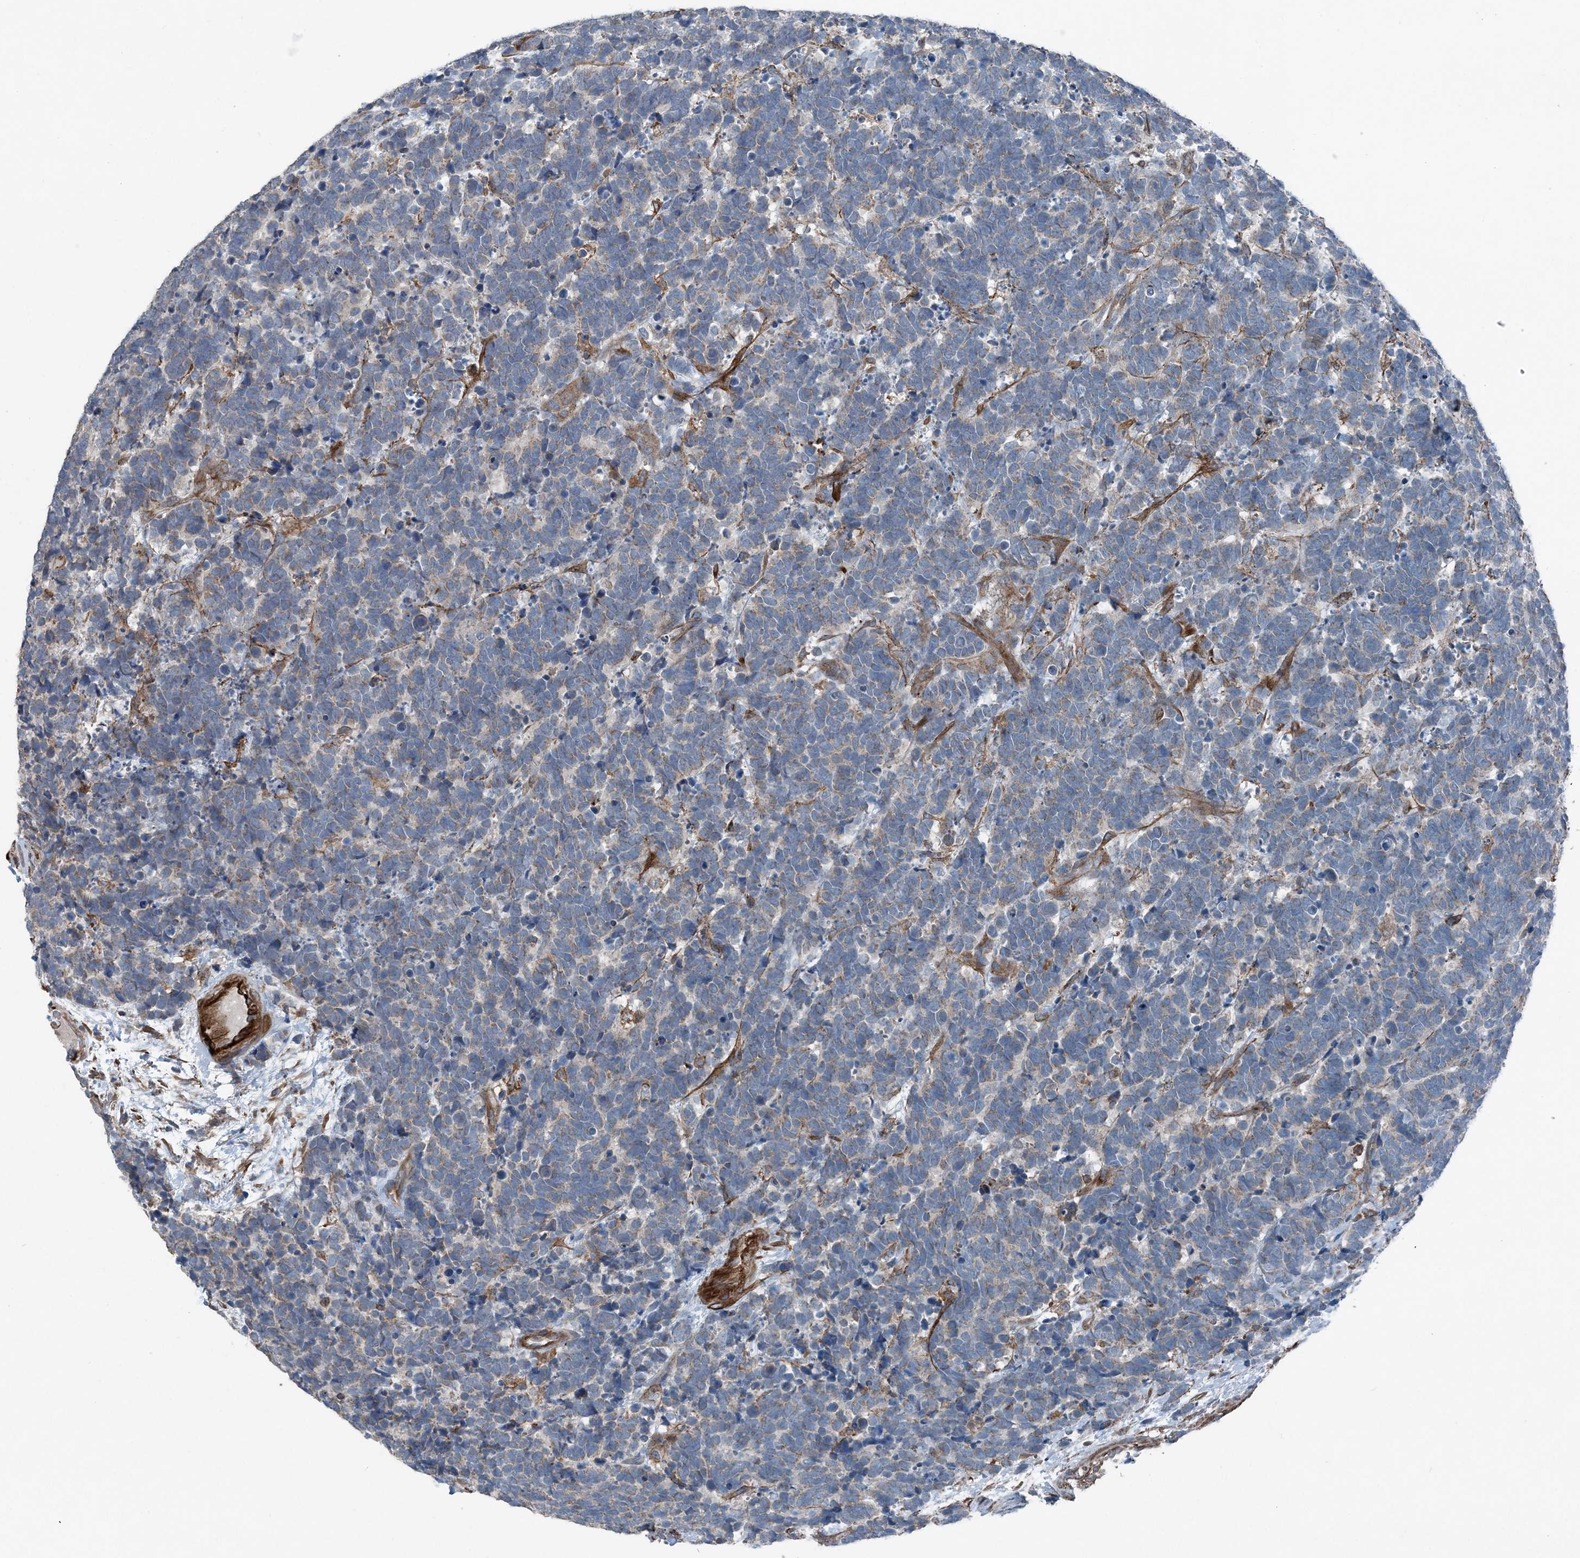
{"staining": {"intensity": "negative", "quantity": "none", "location": "none"}, "tissue": "carcinoid", "cell_type": "Tumor cells", "image_type": "cancer", "snomed": [{"axis": "morphology", "description": "Carcinoma, NOS"}, {"axis": "morphology", "description": "Carcinoid, malignant, NOS"}, {"axis": "topography", "description": "Urinary bladder"}], "caption": "A histopathology image of malignant carcinoid stained for a protein displays no brown staining in tumor cells.", "gene": "DGUOK", "patient": {"sex": "male", "age": 57}}